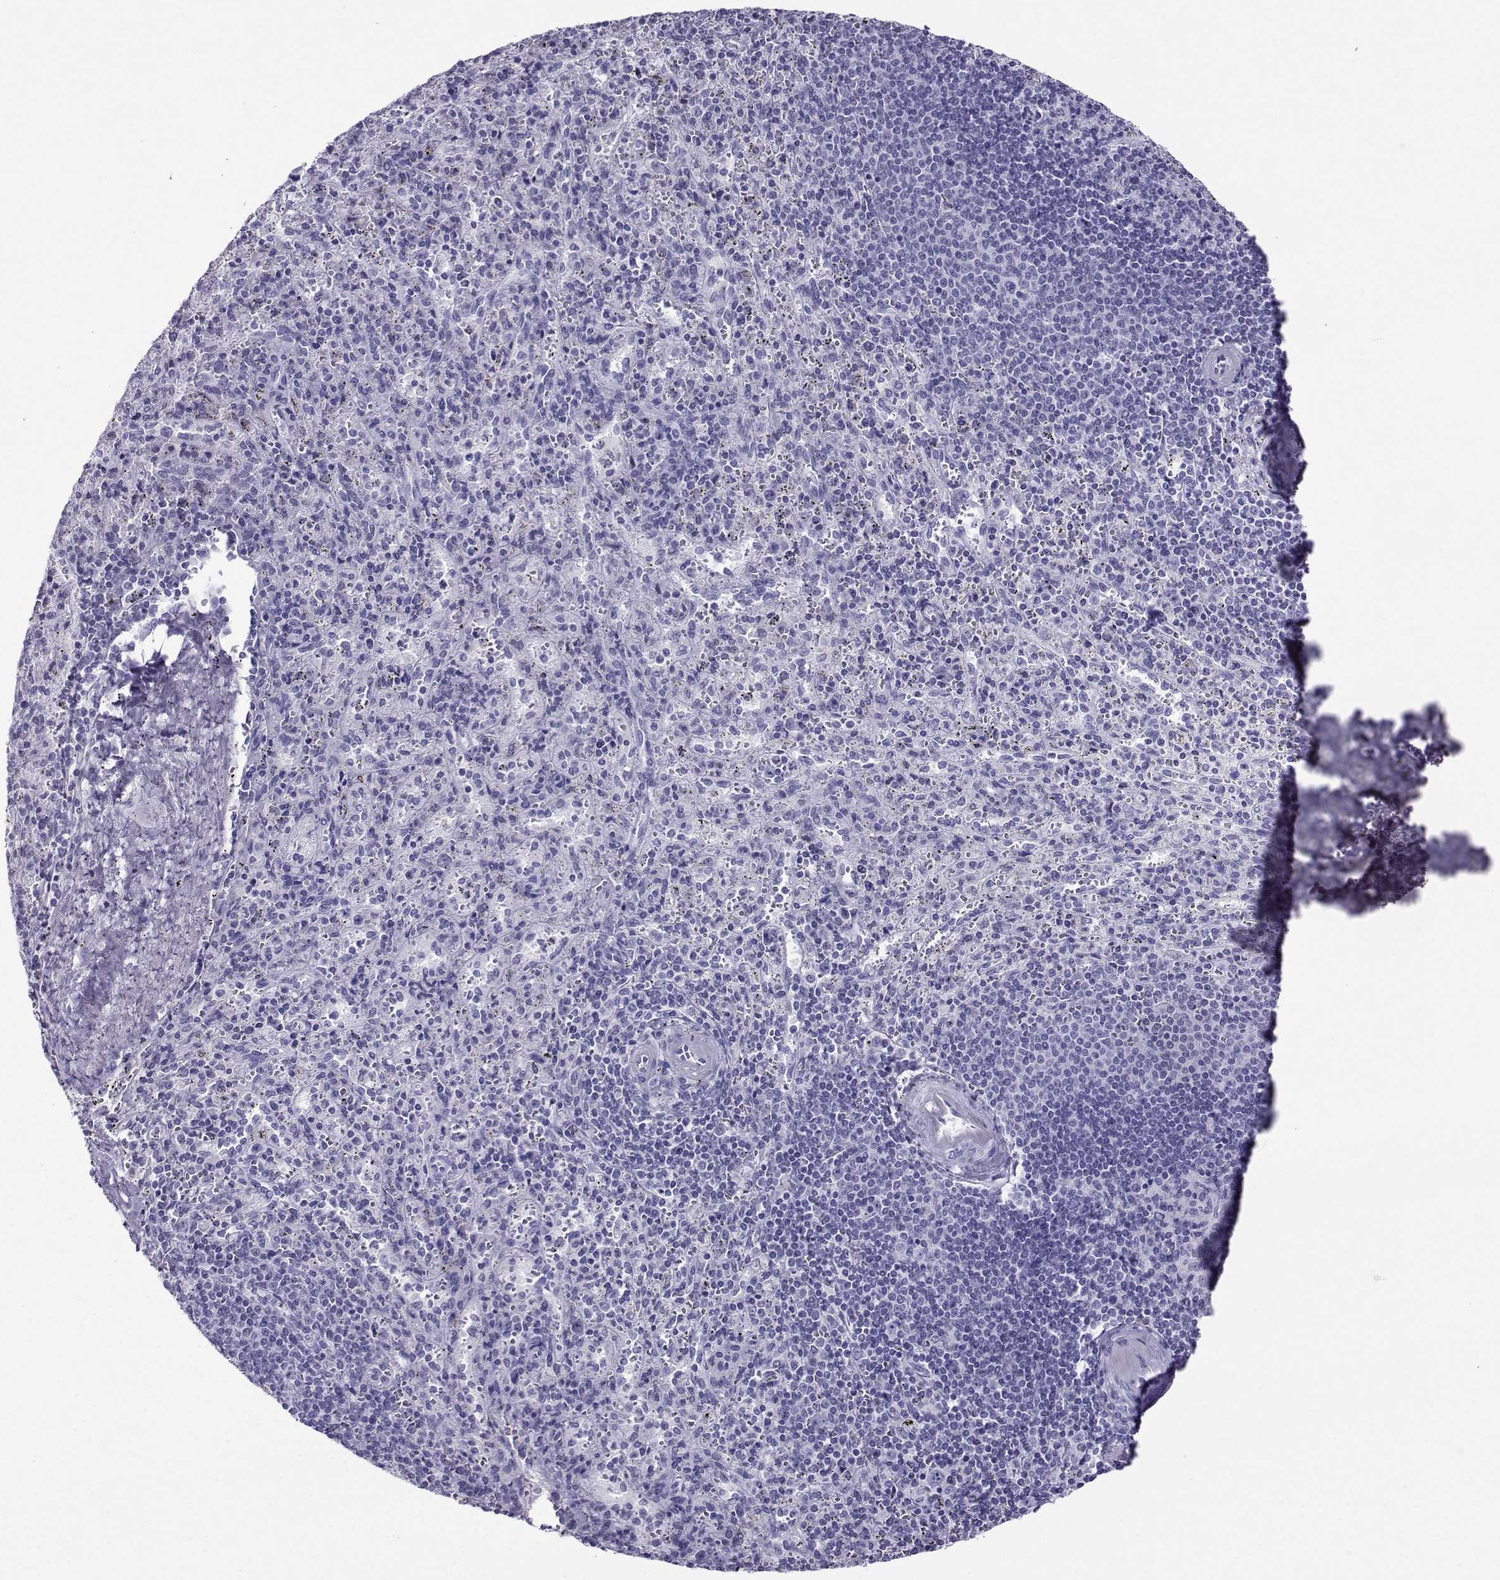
{"staining": {"intensity": "negative", "quantity": "none", "location": "none"}, "tissue": "spleen", "cell_type": "Cells in red pulp", "image_type": "normal", "snomed": [{"axis": "morphology", "description": "Normal tissue, NOS"}, {"axis": "topography", "description": "Spleen"}], "caption": "The IHC photomicrograph has no significant staining in cells in red pulp of spleen.", "gene": "CRYBB1", "patient": {"sex": "male", "age": 57}}